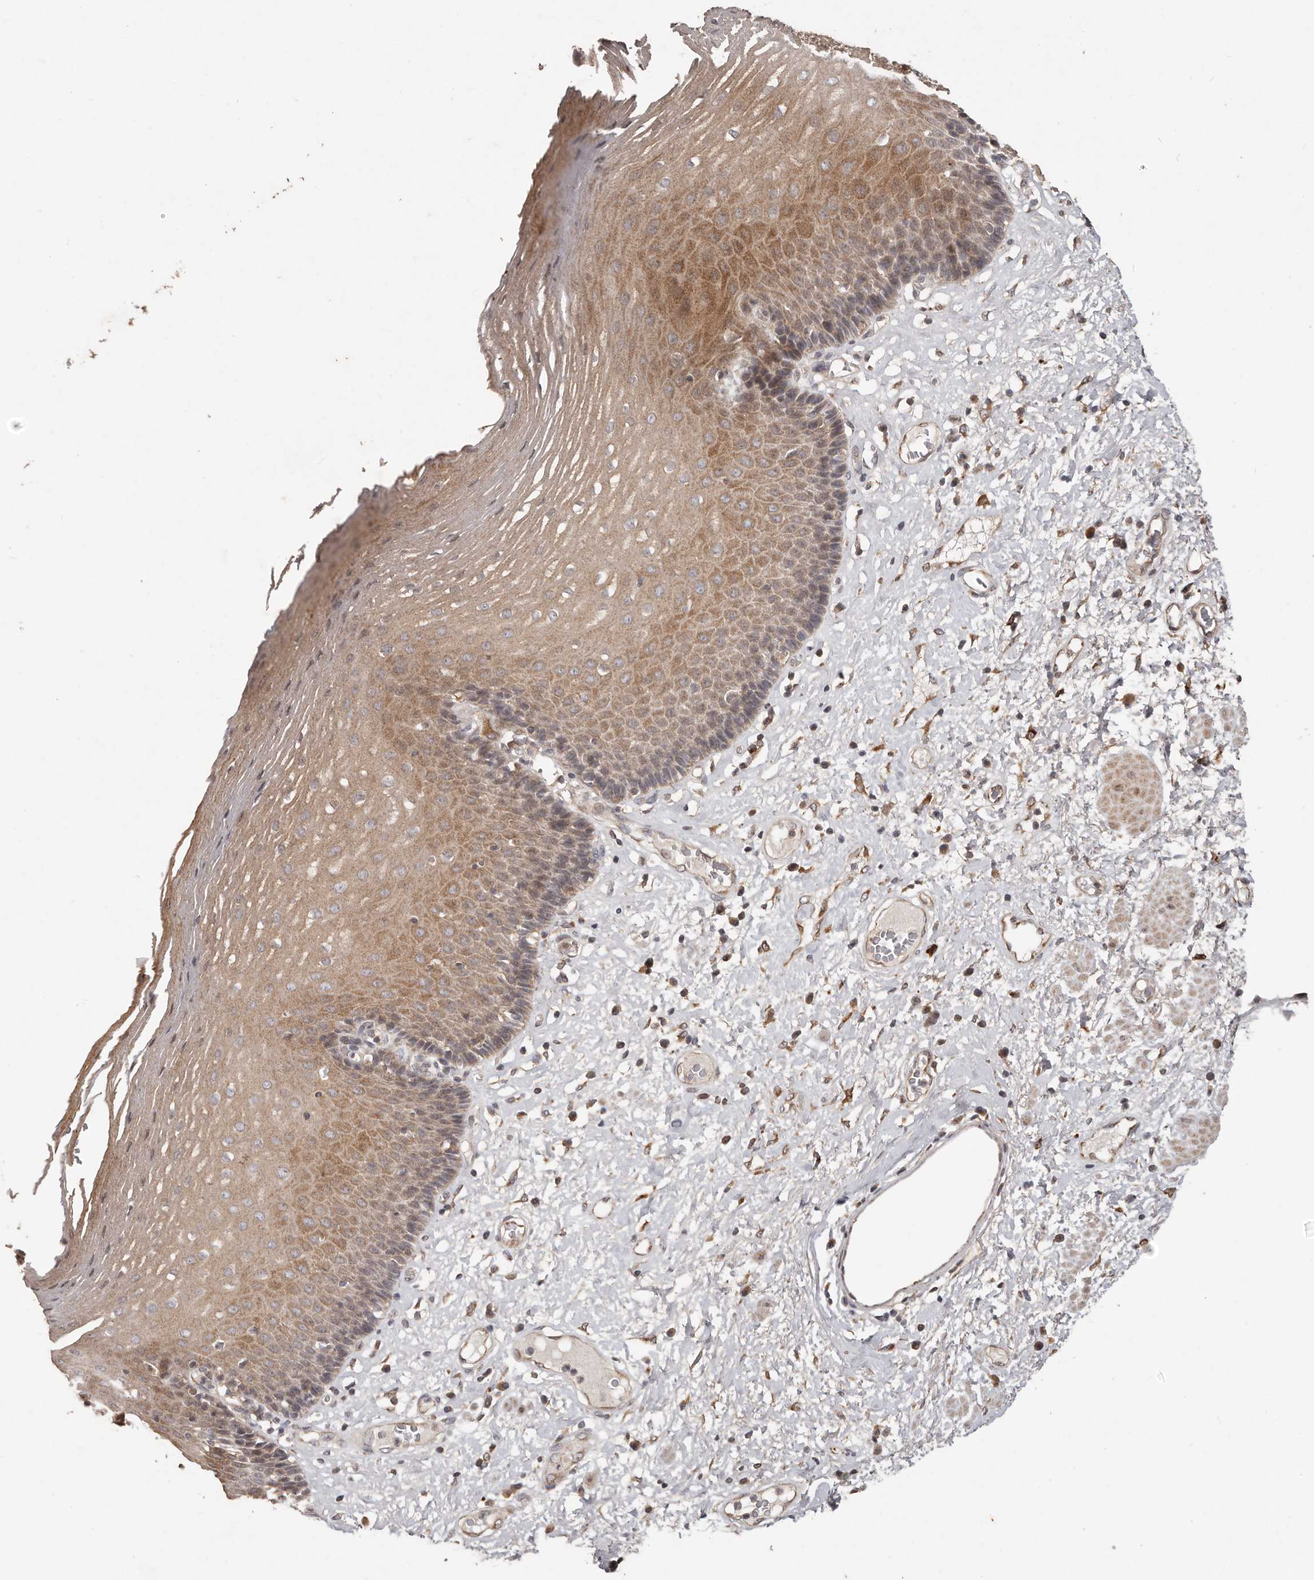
{"staining": {"intensity": "moderate", "quantity": ">75%", "location": "cytoplasmic/membranous"}, "tissue": "esophagus", "cell_type": "Squamous epithelial cells", "image_type": "normal", "snomed": [{"axis": "morphology", "description": "Normal tissue, NOS"}, {"axis": "morphology", "description": "Adenocarcinoma, NOS"}, {"axis": "topography", "description": "Esophagus"}], "caption": "Squamous epithelial cells demonstrate medium levels of moderate cytoplasmic/membranous expression in about >75% of cells in benign esophagus. The protein is stained brown, and the nuclei are stained in blue (DAB (3,3'-diaminobenzidine) IHC with brightfield microscopy, high magnification).", "gene": "PLOD2", "patient": {"sex": "male", "age": 62}}